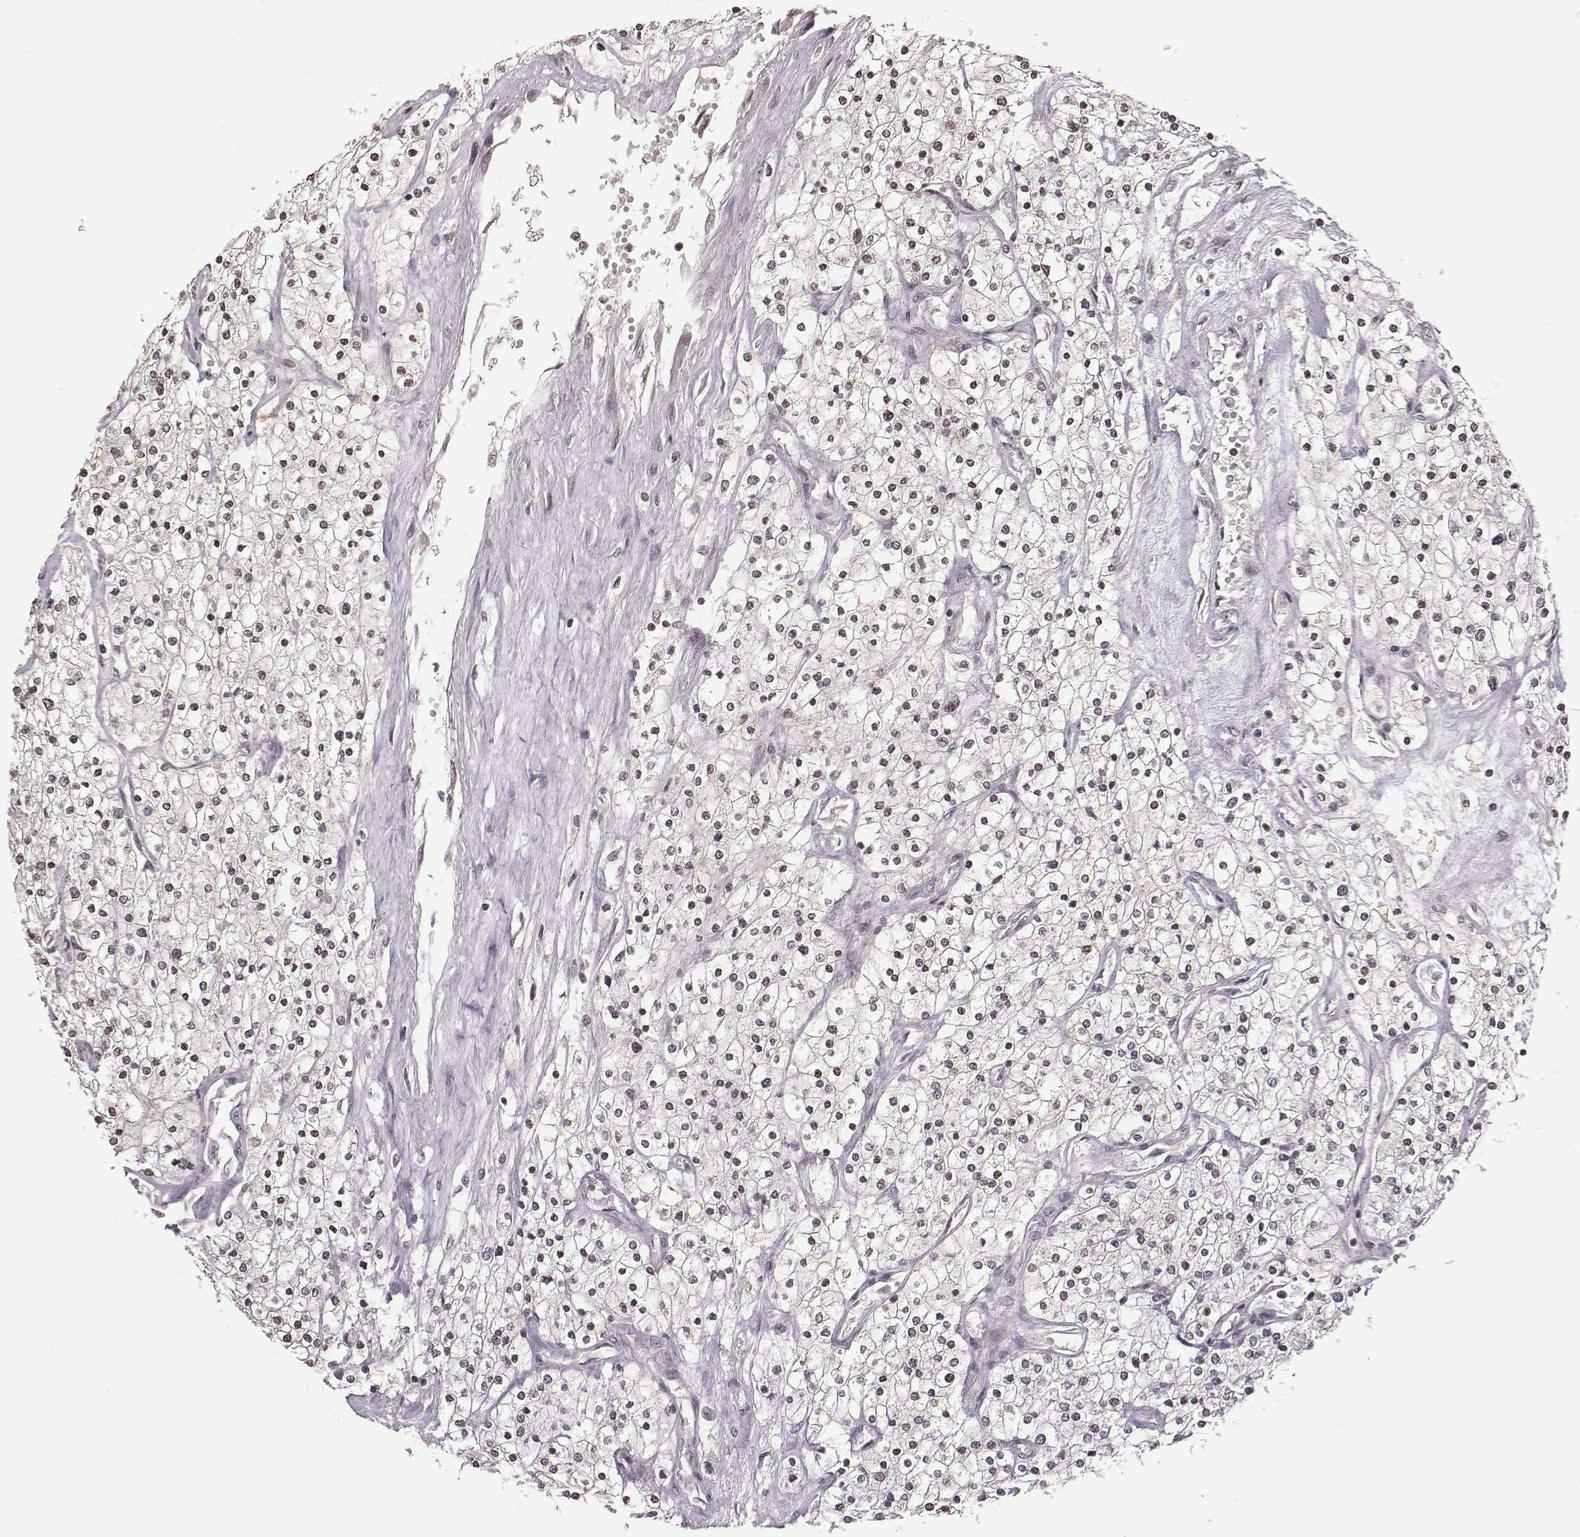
{"staining": {"intensity": "negative", "quantity": "none", "location": "none"}, "tissue": "renal cancer", "cell_type": "Tumor cells", "image_type": "cancer", "snomed": [{"axis": "morphology", "description": "Adenocarcinoma, NOS"}, {"axis": "topography", "description": "Kidney"}], "caption": "A high-resolution image shows IHC staining of renal cancer (adenocarcinoma), which reveals no significant staining in tumor cells.", "gene": "GRM4", "patient": {"sex": "male", "age": 80}}